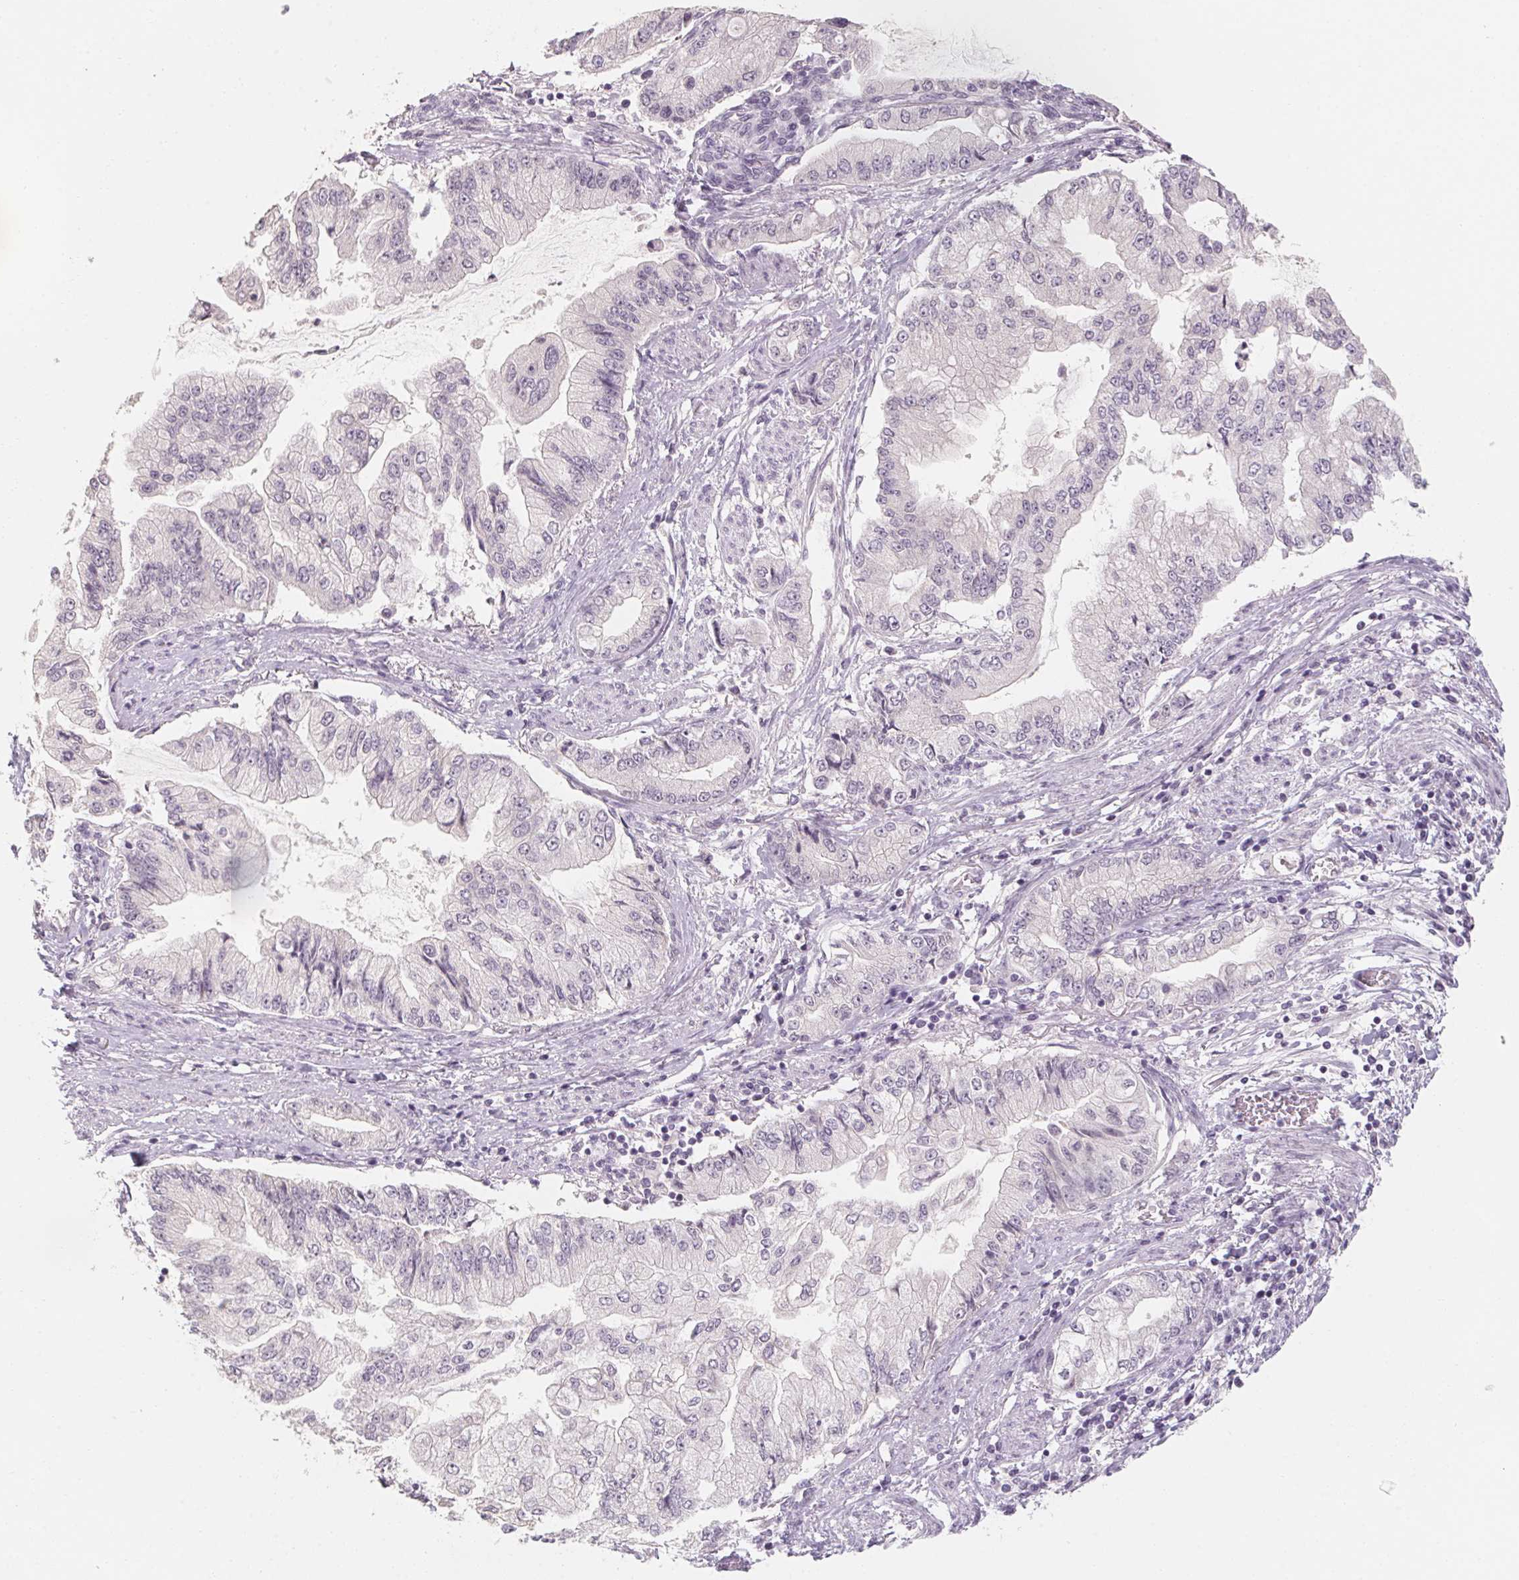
{"staining": {"intensity": "negative", "quantity": "none", "location": "none"}, "tissue": "stomach cancer", "cell_type": "Tumor cells", "image_type": "cancer", "snomed": [{"axis": "morphology", "description": "Adenocarcinoma, NOS"}, {"axis": "topography", "description": "Stomach, upper"}], "caption": "Immunohistochemical staining of stomach adenocarcinoma reveals no significant positivity in tumor cells.", "gene": "CAPZA3", "patient": {"sex": "female", "age": 74}}